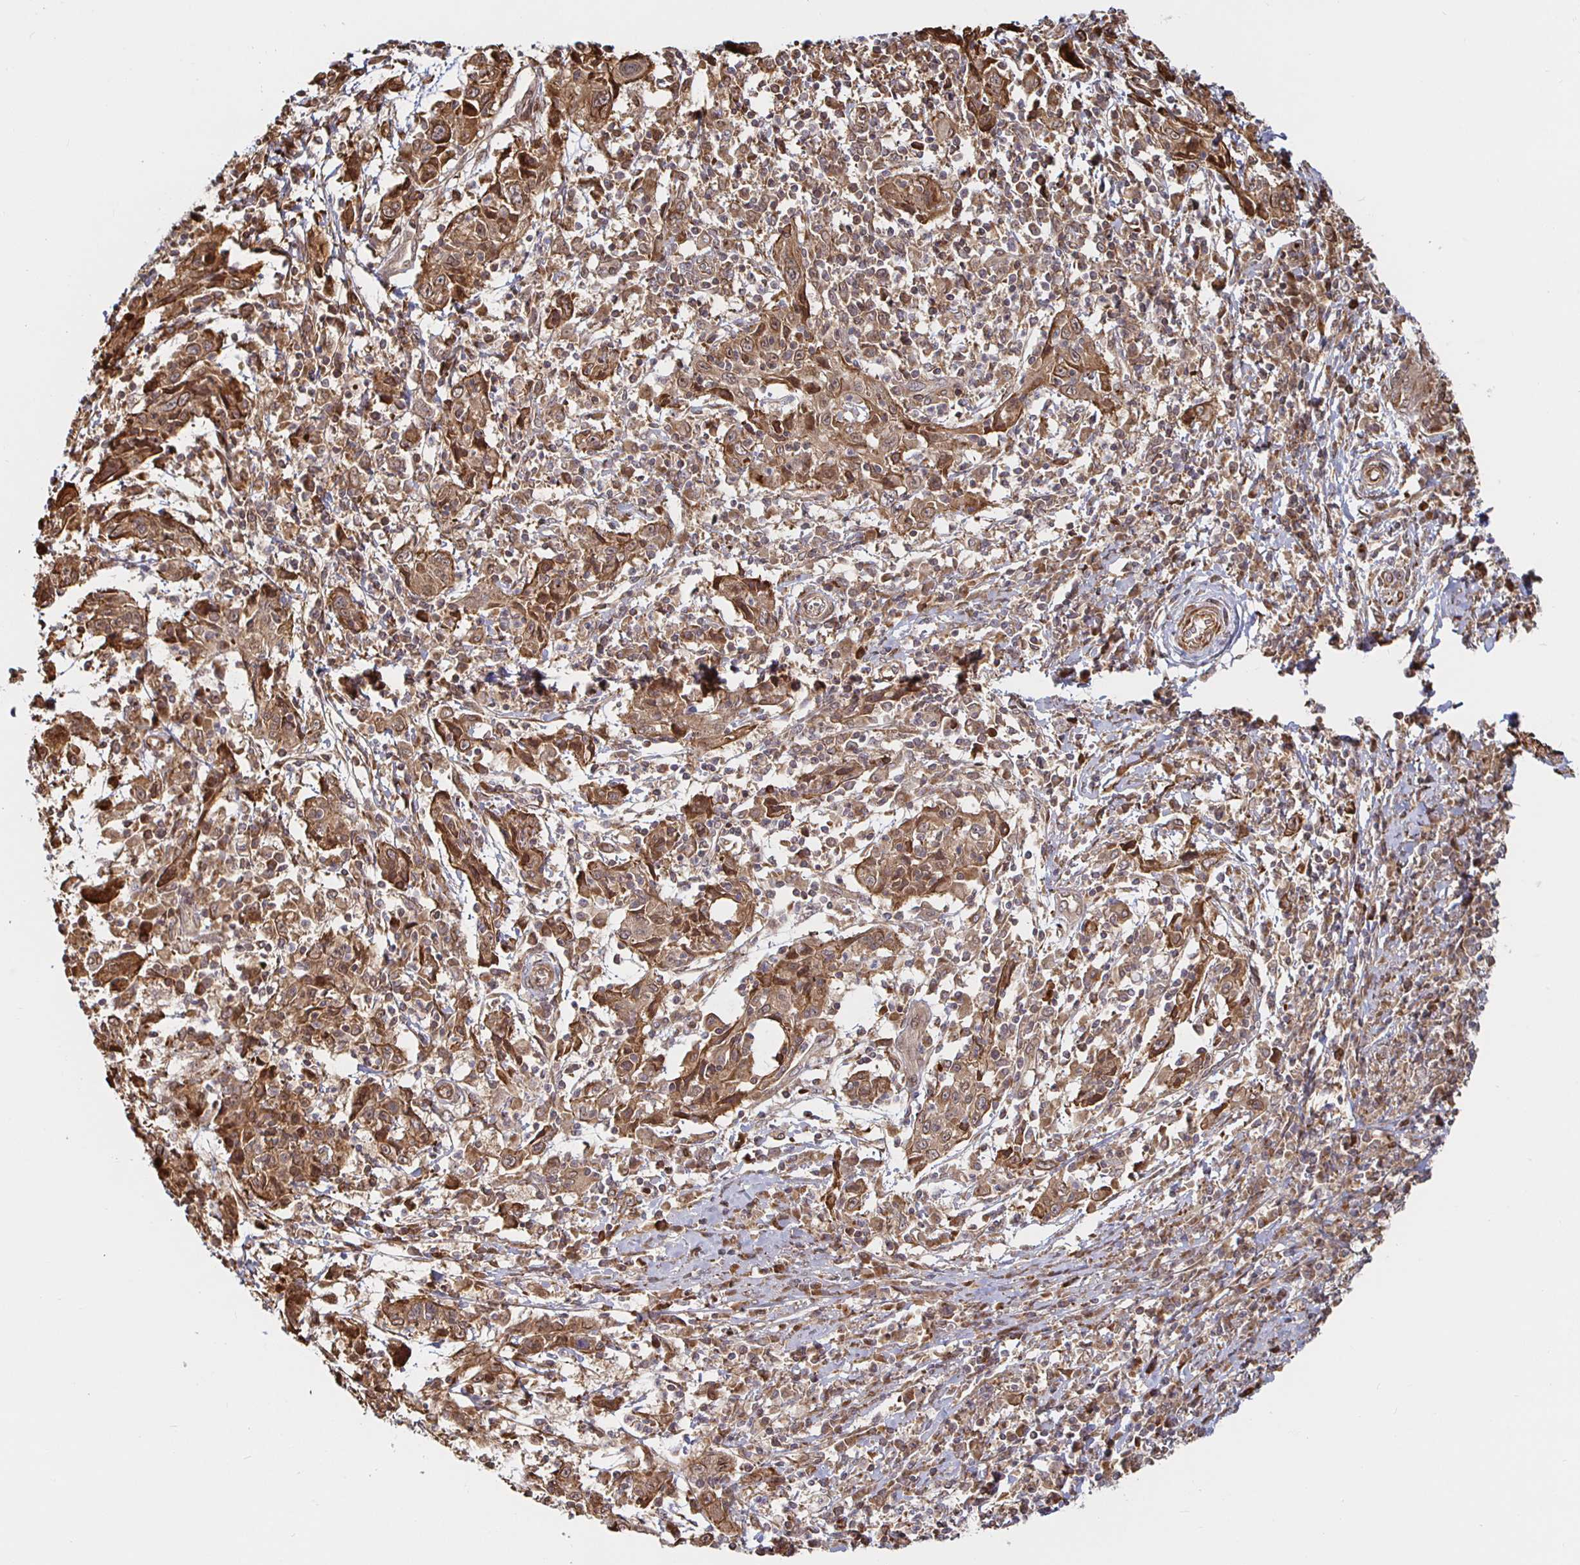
{"staining": {"intensity": "moderate", "quantity": ">75%", "location": "cytoplasmic/membranous"}, "tissue": "cervical cancer", "cell_type": "Tumor cells", "image_type": "cancer", "snomed": [{"axis": "morphology", "description": "Squamous cell carcinoma, NOS"}, {"axis": "topography", "description": "Cervix"}], "caption": "The image reveals a brown stain indicating the presence of a protein in the cytoplasmic/membranous of tumor cells in cervical cancer. (Brightfield microscopy of DAB IHC at high magnification).", "gene": "STRAP", "patient": {"sex": "female", "age": 46}}